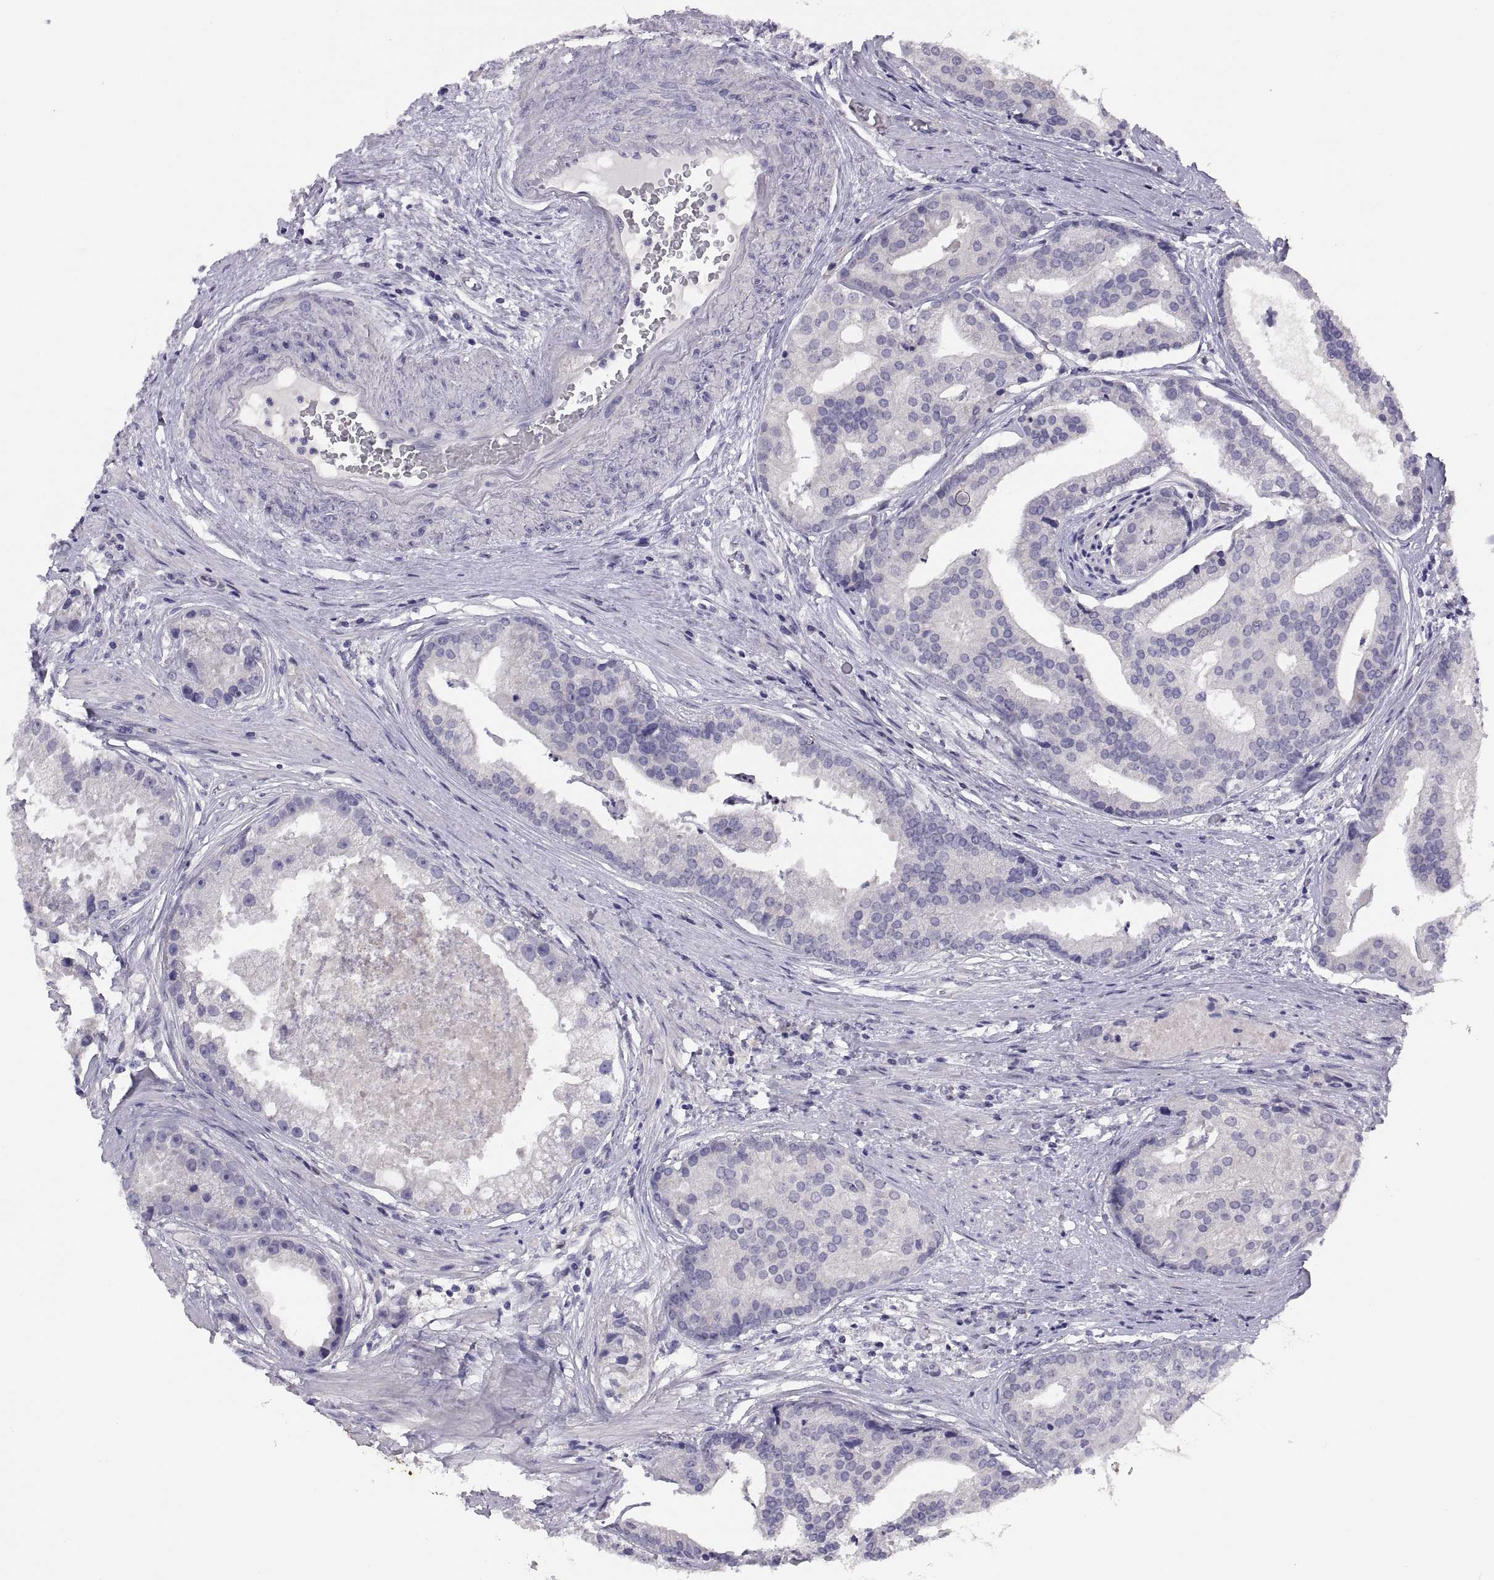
{"staining": {"intensity": "negative", "quantity": "none", "location": "none"}, "tissue": "prostate cancer", "cell_type": "Tumor cells", "image_type": "cancer", "snomed": [{"axis": "morphology", "description": "Adenocarcinoma, NOS"}, {"axis": "topography", "description": "Prostate and seminal vesicle, NOS"}, {"axis": "topography", "description": "Prostate"}], "caption": "High magnification brightfield microscopy of prostate cancer stained with DAB (3,3'-diaminobenzidine) (brown) and counterstained with hematoxylin (blue): tumor cells show no significant staining.", "gene": "STRC", "patient": {"sex": "male", "age": 44}}